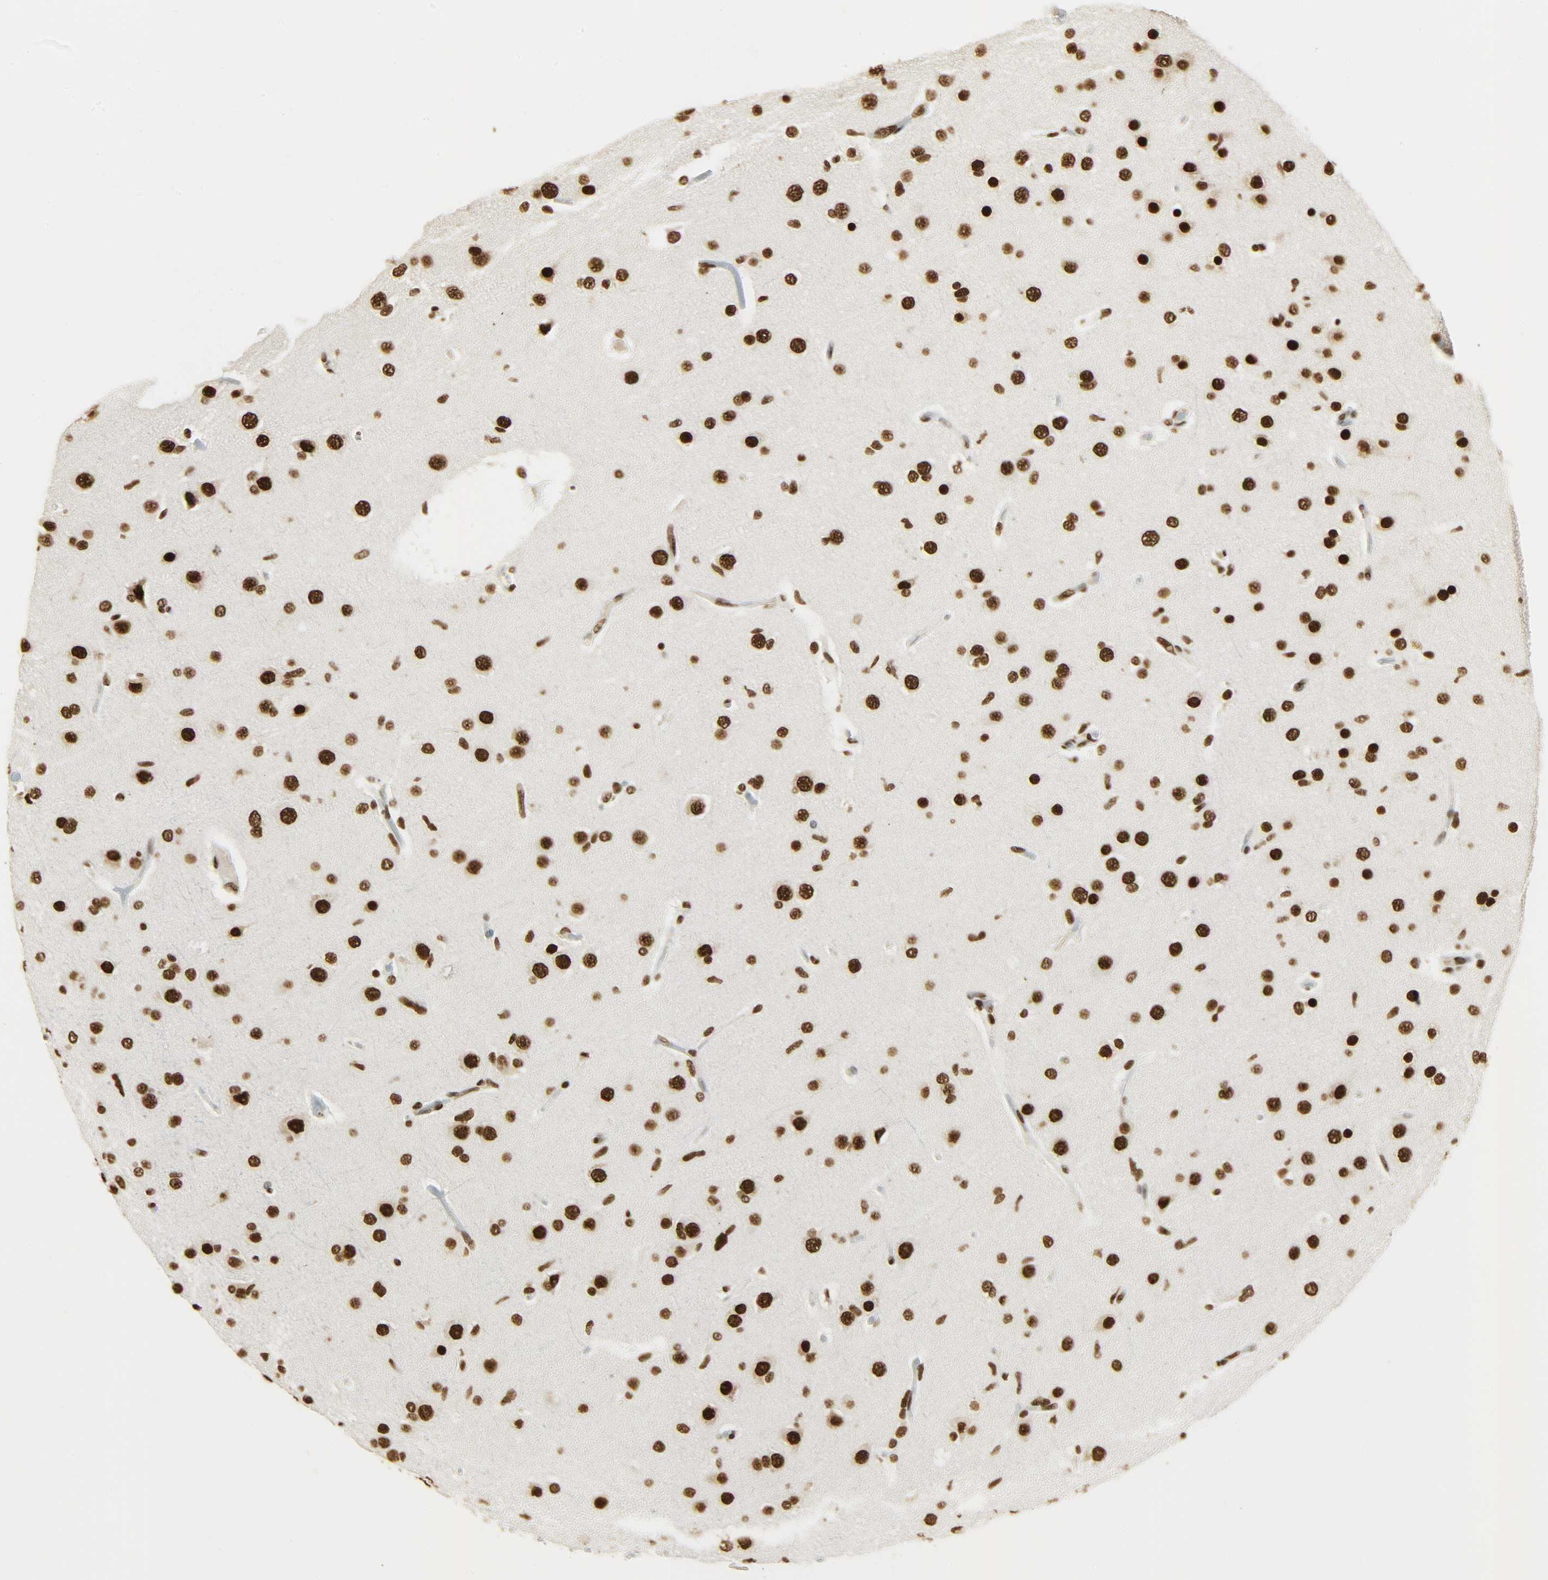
{"staining": {"intensity": "strong", "quantity": ">75%", "location": "nuclear"}, "tissue": "glioma", "cell_type": "Tumor cells", "image_type": "cancer", "snomed": [{"axis": "morphology", "description": "Glioma, malignant, High grade"}, {"axis": "topography", "description": "Brain"}], "caption": "Human malignant glioma (high-grade) stained with a brown dye displays strong nuclear positive positivity in approximately >75% of tumor cells.", "gene": "KHDRBS1", "patient": {"sex": "male", "age": 33}}